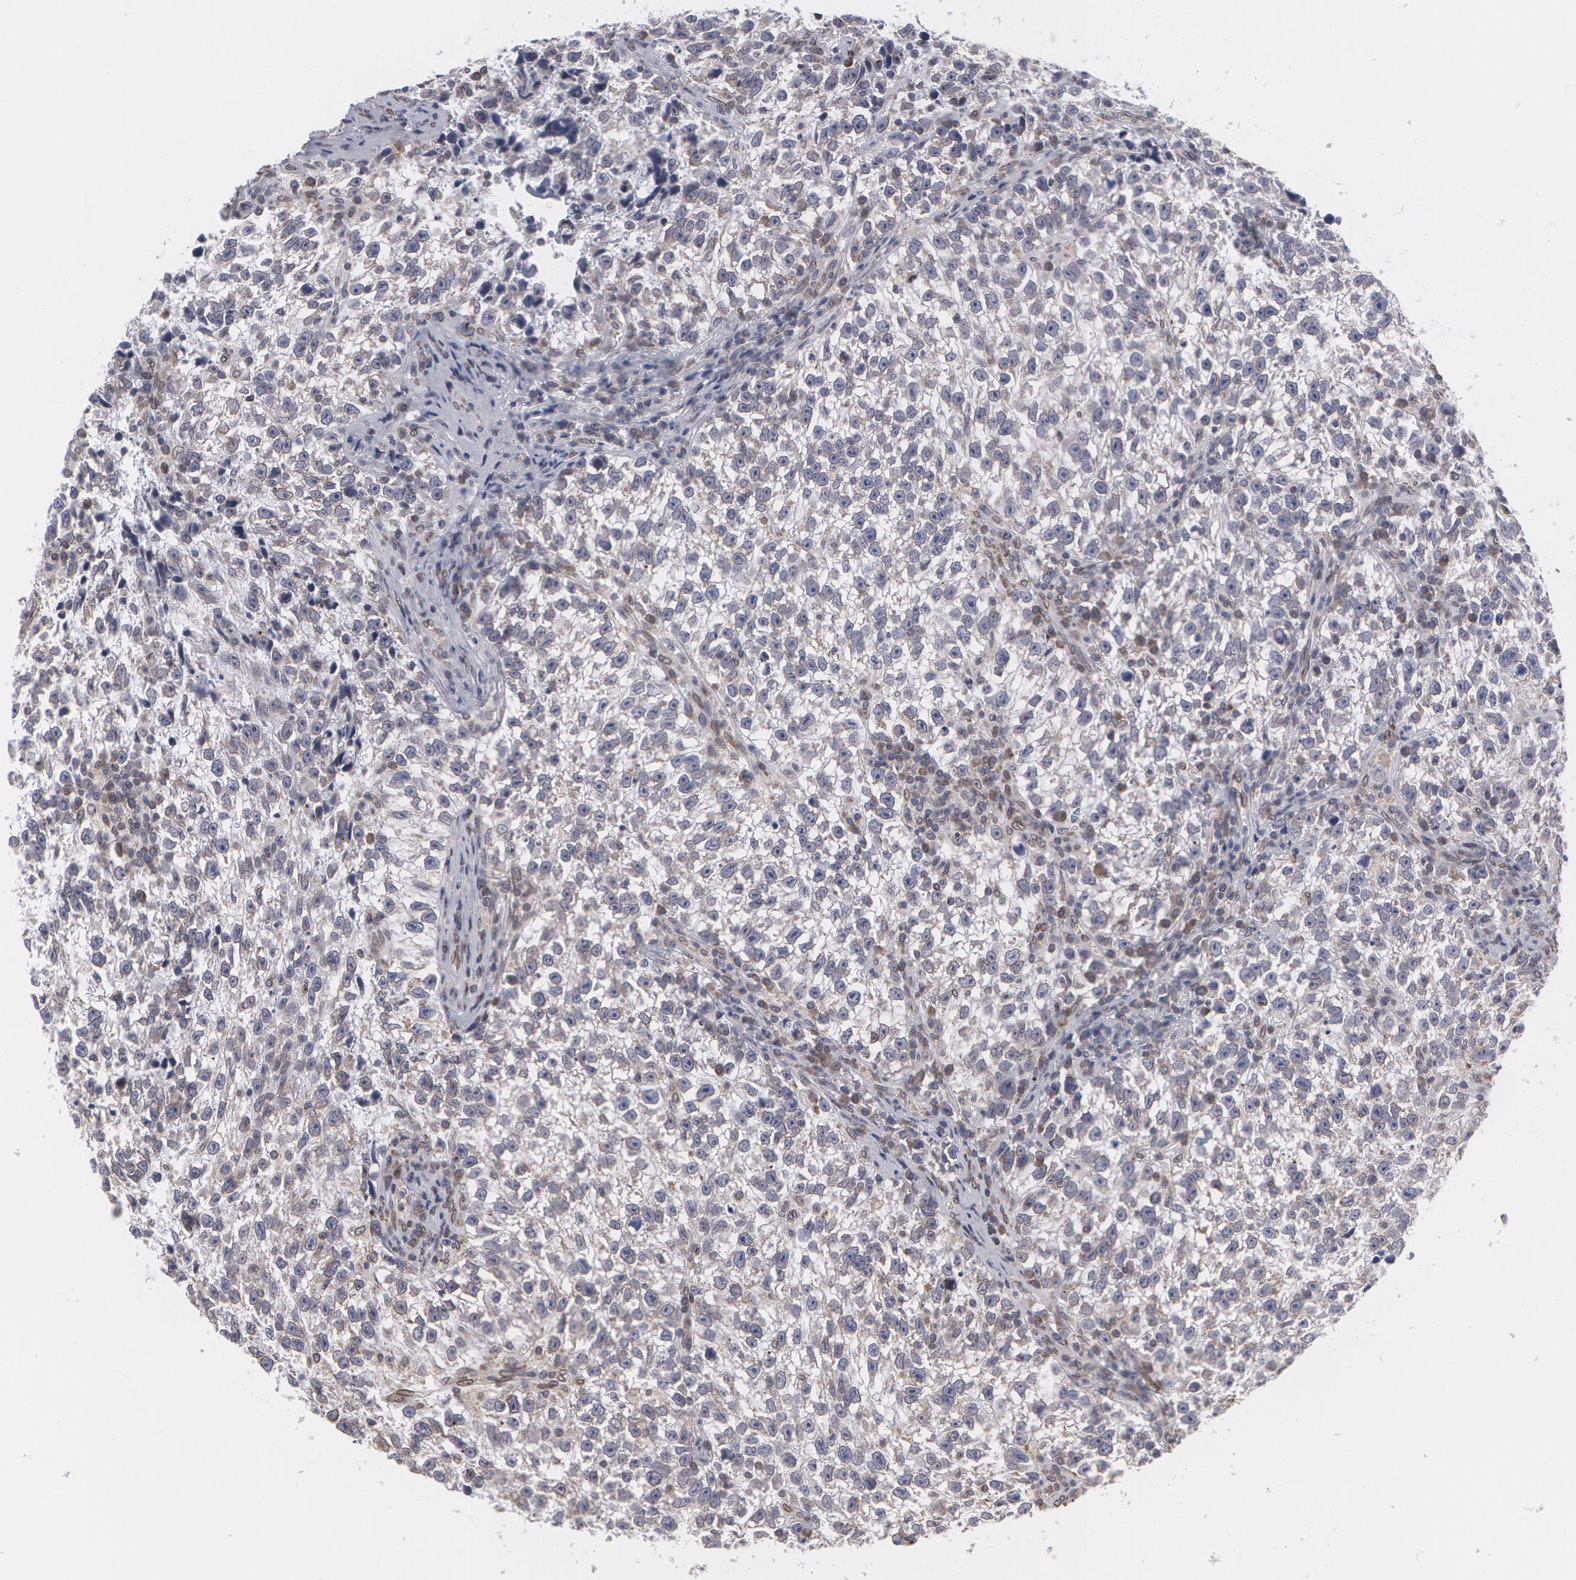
{"staining": {"intensity": "negative", "quantity": "none", "location": "none"}, "tissue": "testis cancer", "cell_type": "Tumor cells", "image_type": "cancer", "snomed": [{"axis": "morphology", "description": "Seminoma, NOS"}, {"axis": "topography", "description": "Testis"}], "caption": "Protein analysis of seminoma (testis) reveals no significant staining in tumor cells. (Stains: DAB (3,3'-diaminobenzidine) immunohistochemistry (IHC) with hematoxylin counter stain, Microscopy: brightfield microscopy at high magnification).", "gene": "EMD", "patient": {"sex": "male", "age": 38}}